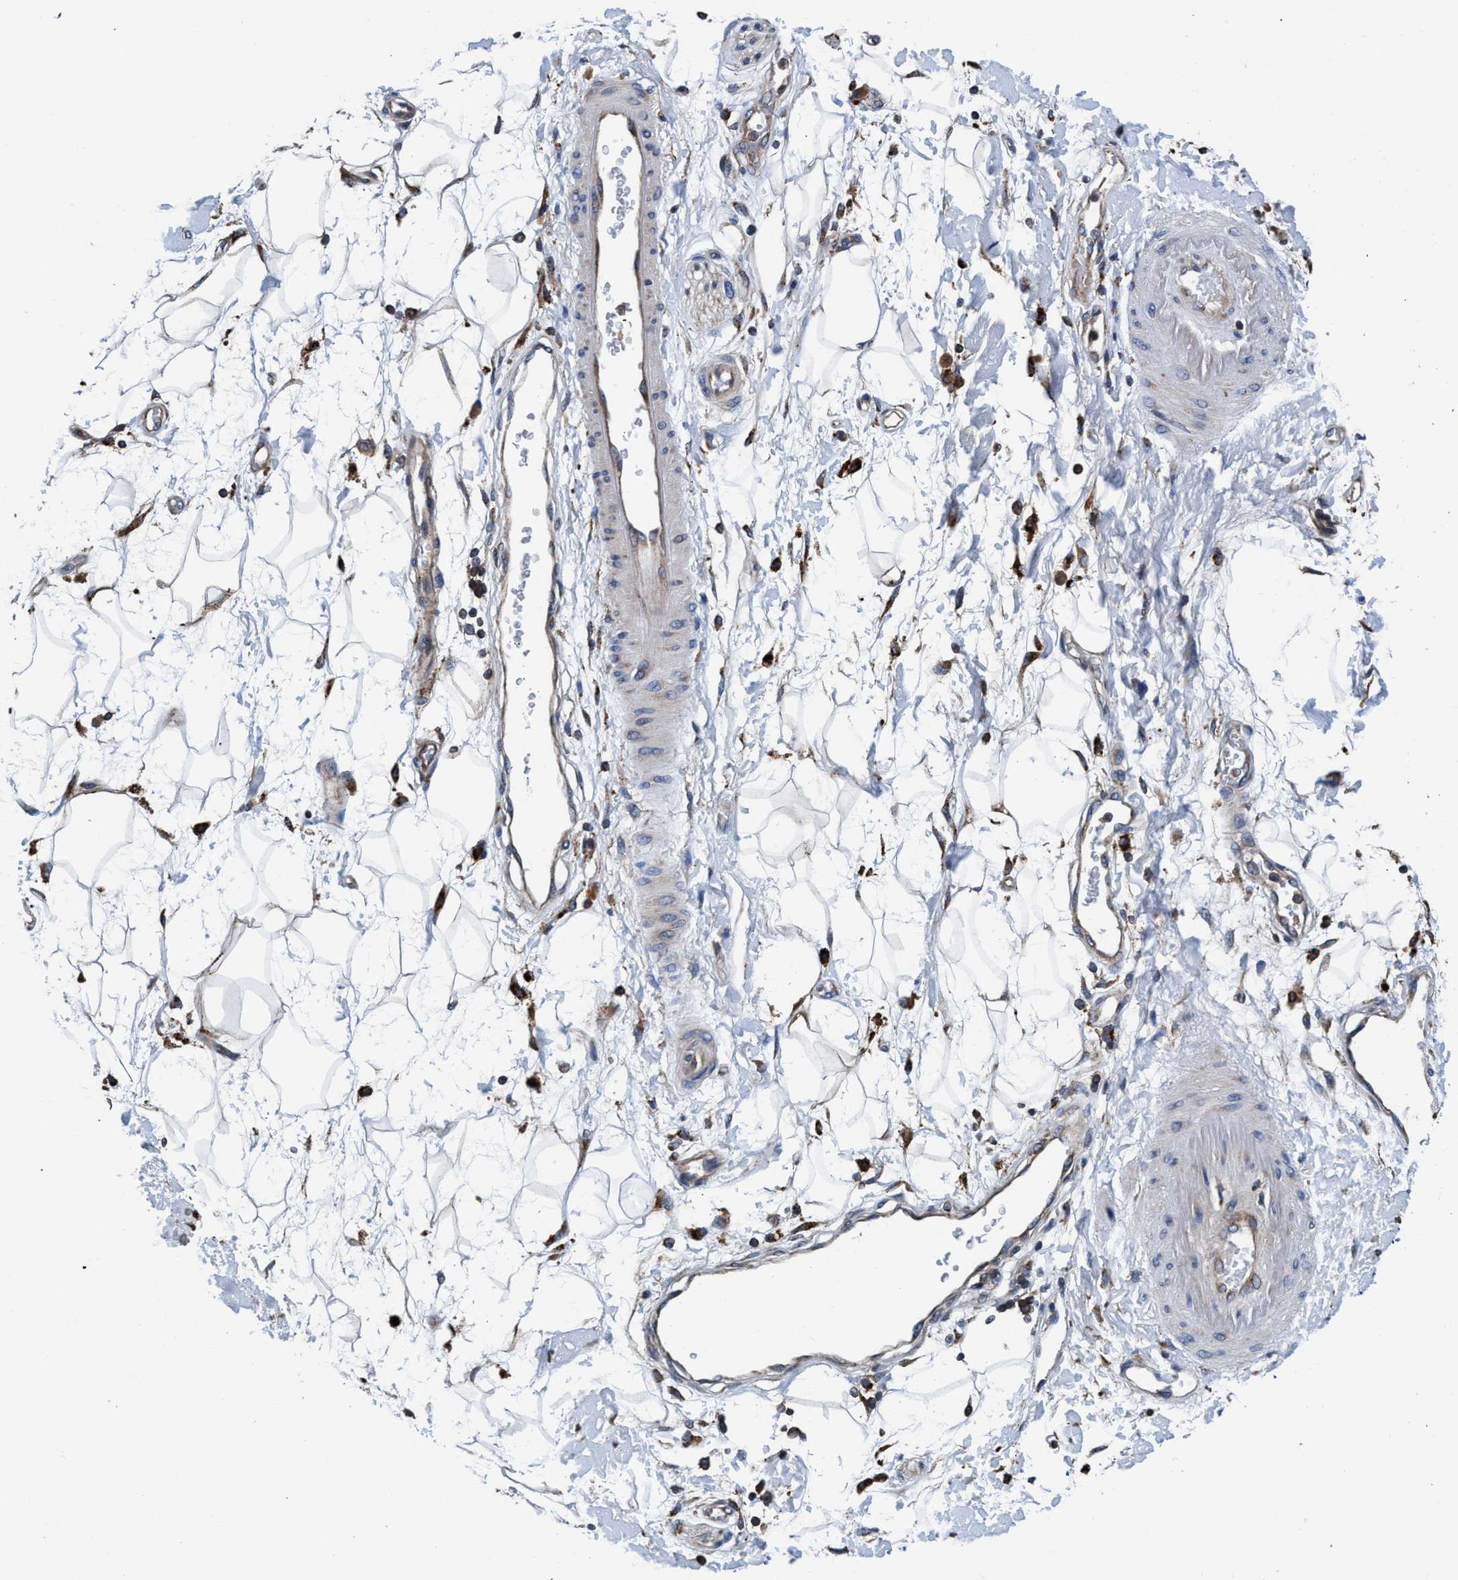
{"staining": {"intensity": "weak", "quantity": ">75%", "location": "cytoplasmic/membranous"}, "tissue": "adipose tissue", "cell_type": "Adipocytes", "image_type": "normal", "snomed": [{"axis": "morphology", "description": "Normal tissue, NOS"}, {"axis": "morphology", "description": "Adenocarcinoma, NOS"}, {"axis": "topography", "description": "Duodenum"}, {"axis": "topography", "description": "Peripheral nerve tissue"}], "caption": "A high-resolution micrograph shows IHC staining of normal adipose tissue, which shows weak cytoplasmic/membranous expression in about >75% of adipocytes. Nuclei are stained in blue.", "gene": "ENDOG", "patient": {"sex": "female", "age": 60}}